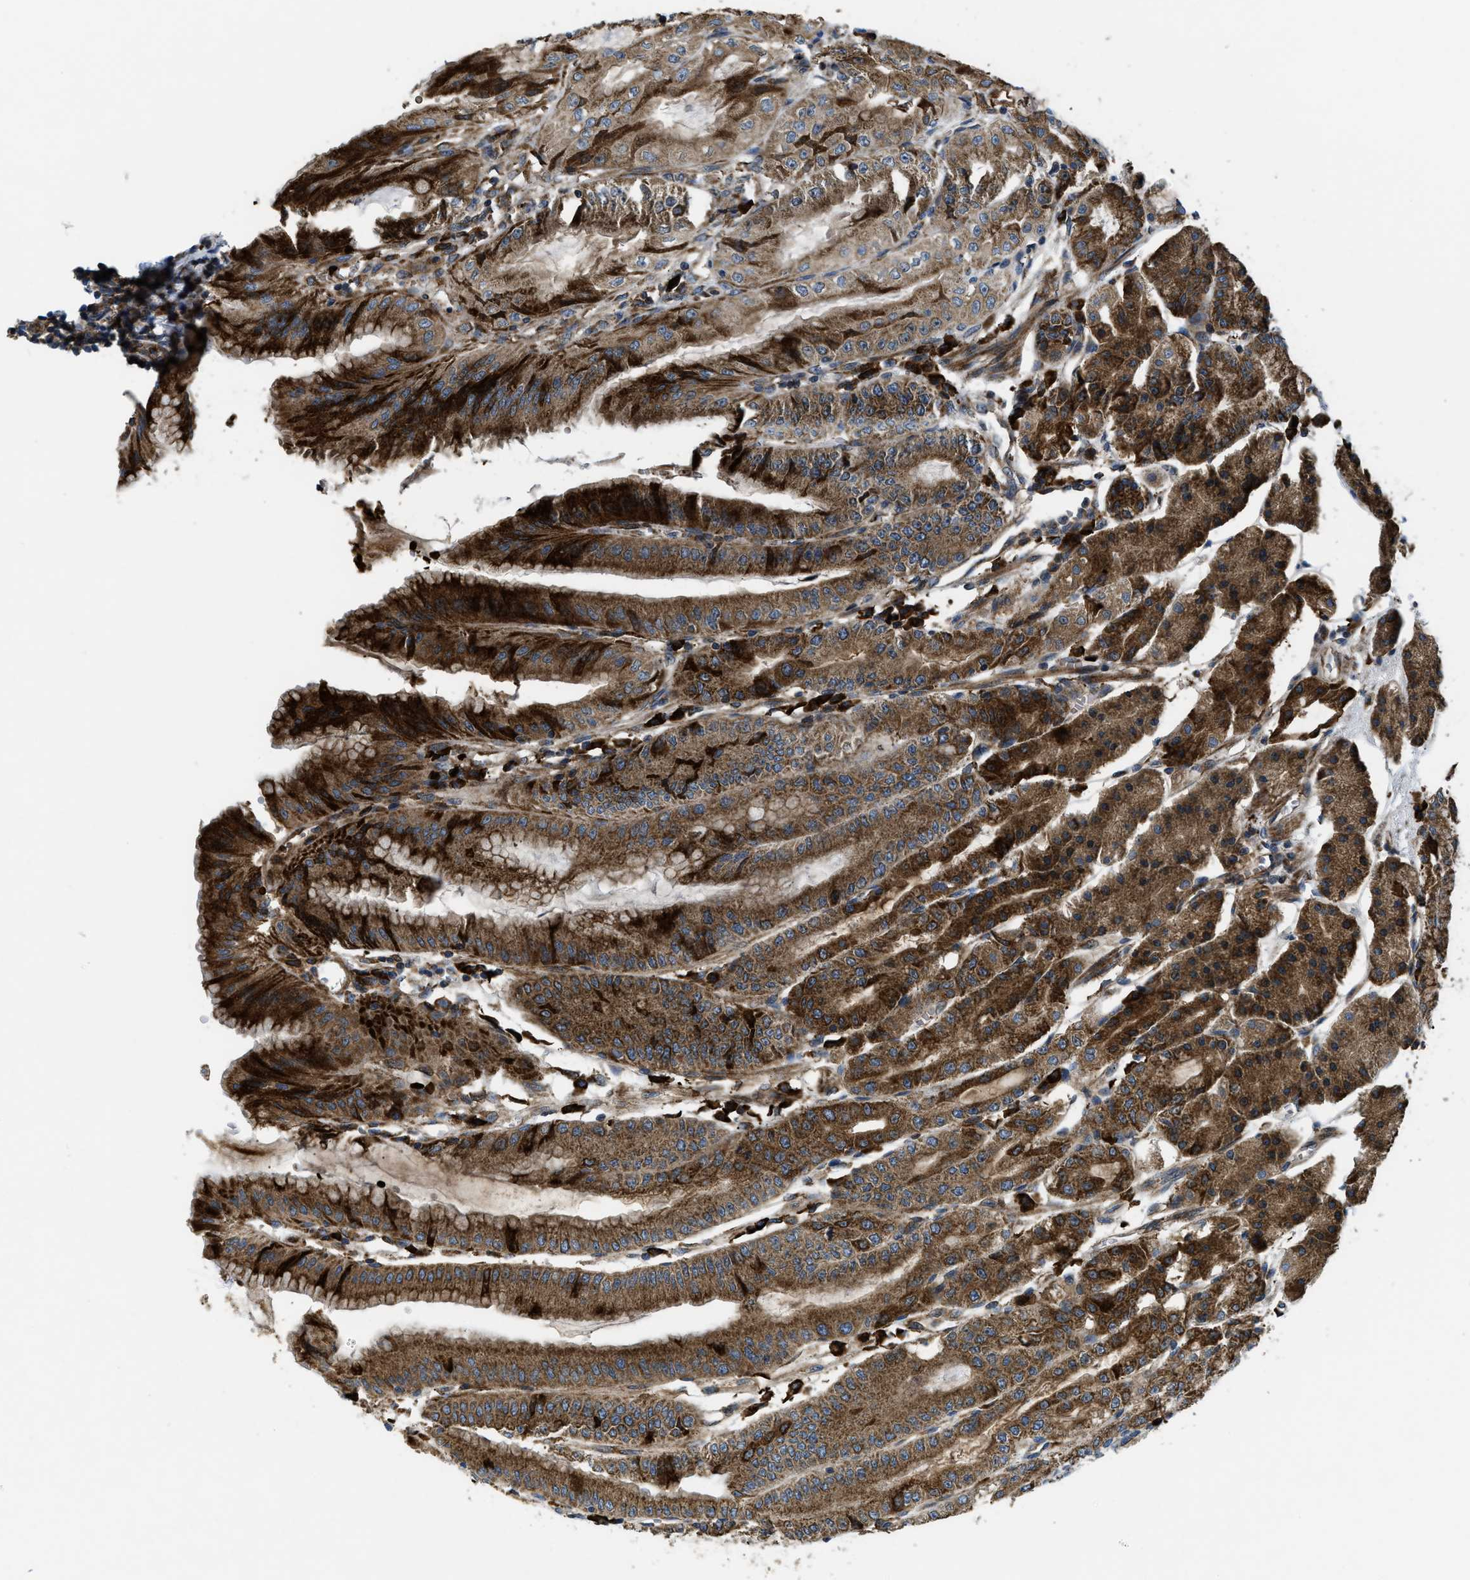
{"staining": {"intensity": "strong", "quantity": ">75%", "location": "cytoplasmic/membranous"}, "tissue": "stomach", "cell_type": "Glandular cells", "image_type": "normal", "snomed": [{"axis": "morphology", "description": "Normal tissue, NOS"}, {"axis": "topography", "description": "Stomach, lower"}], "caption": "Immunohistochemistry of normal human stomach shows high levels of strong cytoplasmic/membranous positivity in approximately >75% of glandular cells.", "gene": "CSPG4", "patient": {"sex": "male", "age": 71}}